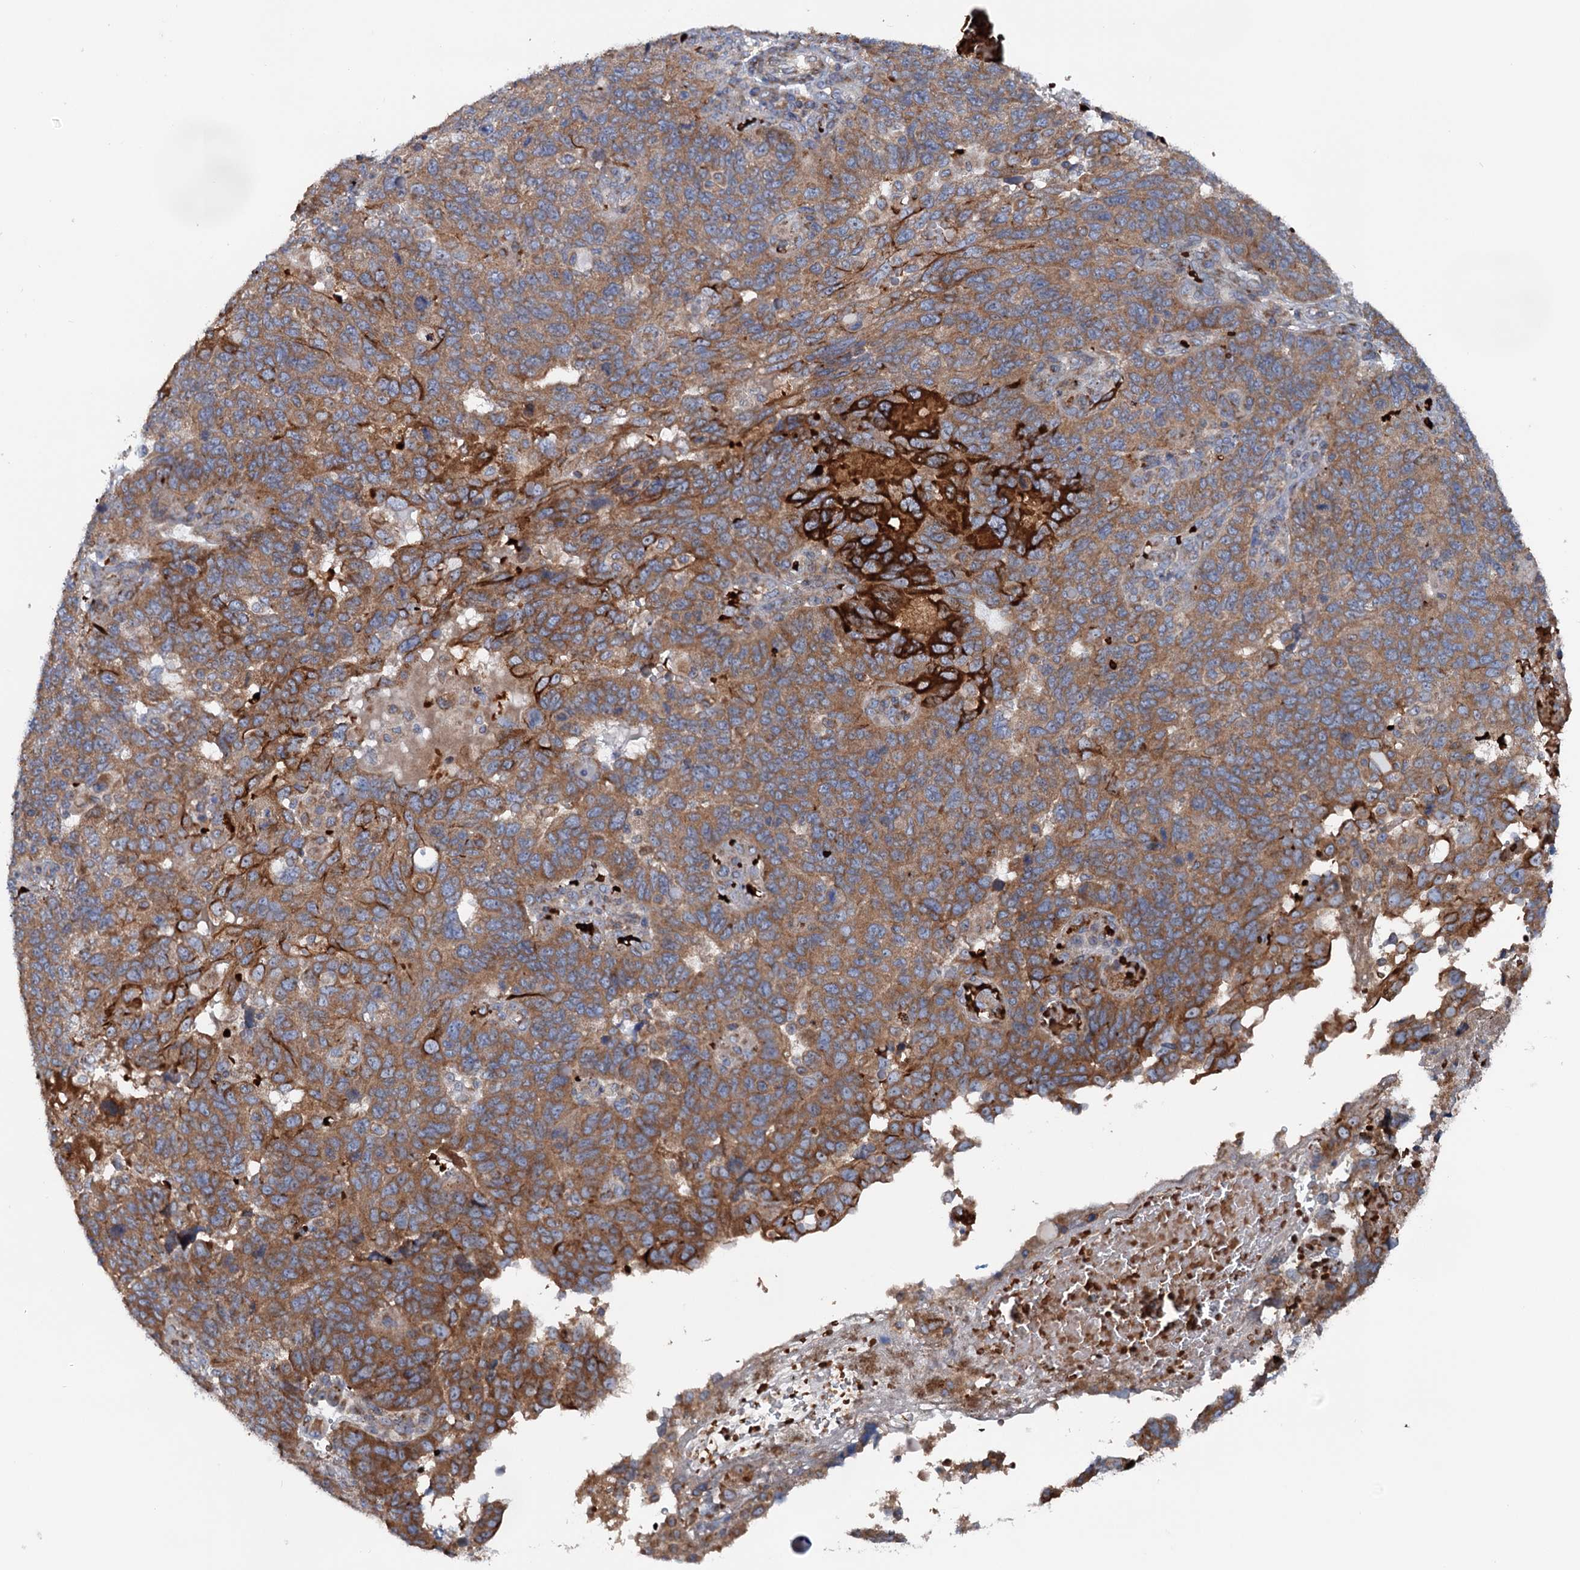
{"staining": {"intensity": "strong", "quantity": "<25%", "location": "cytoplasmic/membranous"}, "tissue": "endometrial cancer", "cell_type": "Tumor cells", "image_type": "cancer", "snomed": [{"axis": "morphology", "description": "Adenocarcinoma, NOS"}, {"axis": "topography", "description": "Endometrium"}], "caption": "There is medium levels of strong cytoplasmic/membranous positivity in tumor cells of adenocarcinoma (endometrial), as demonstrated by immunohistochemical staining (brown color).", "gene": "EIPR1", "patient": {"sex": "female", "age": 66}}